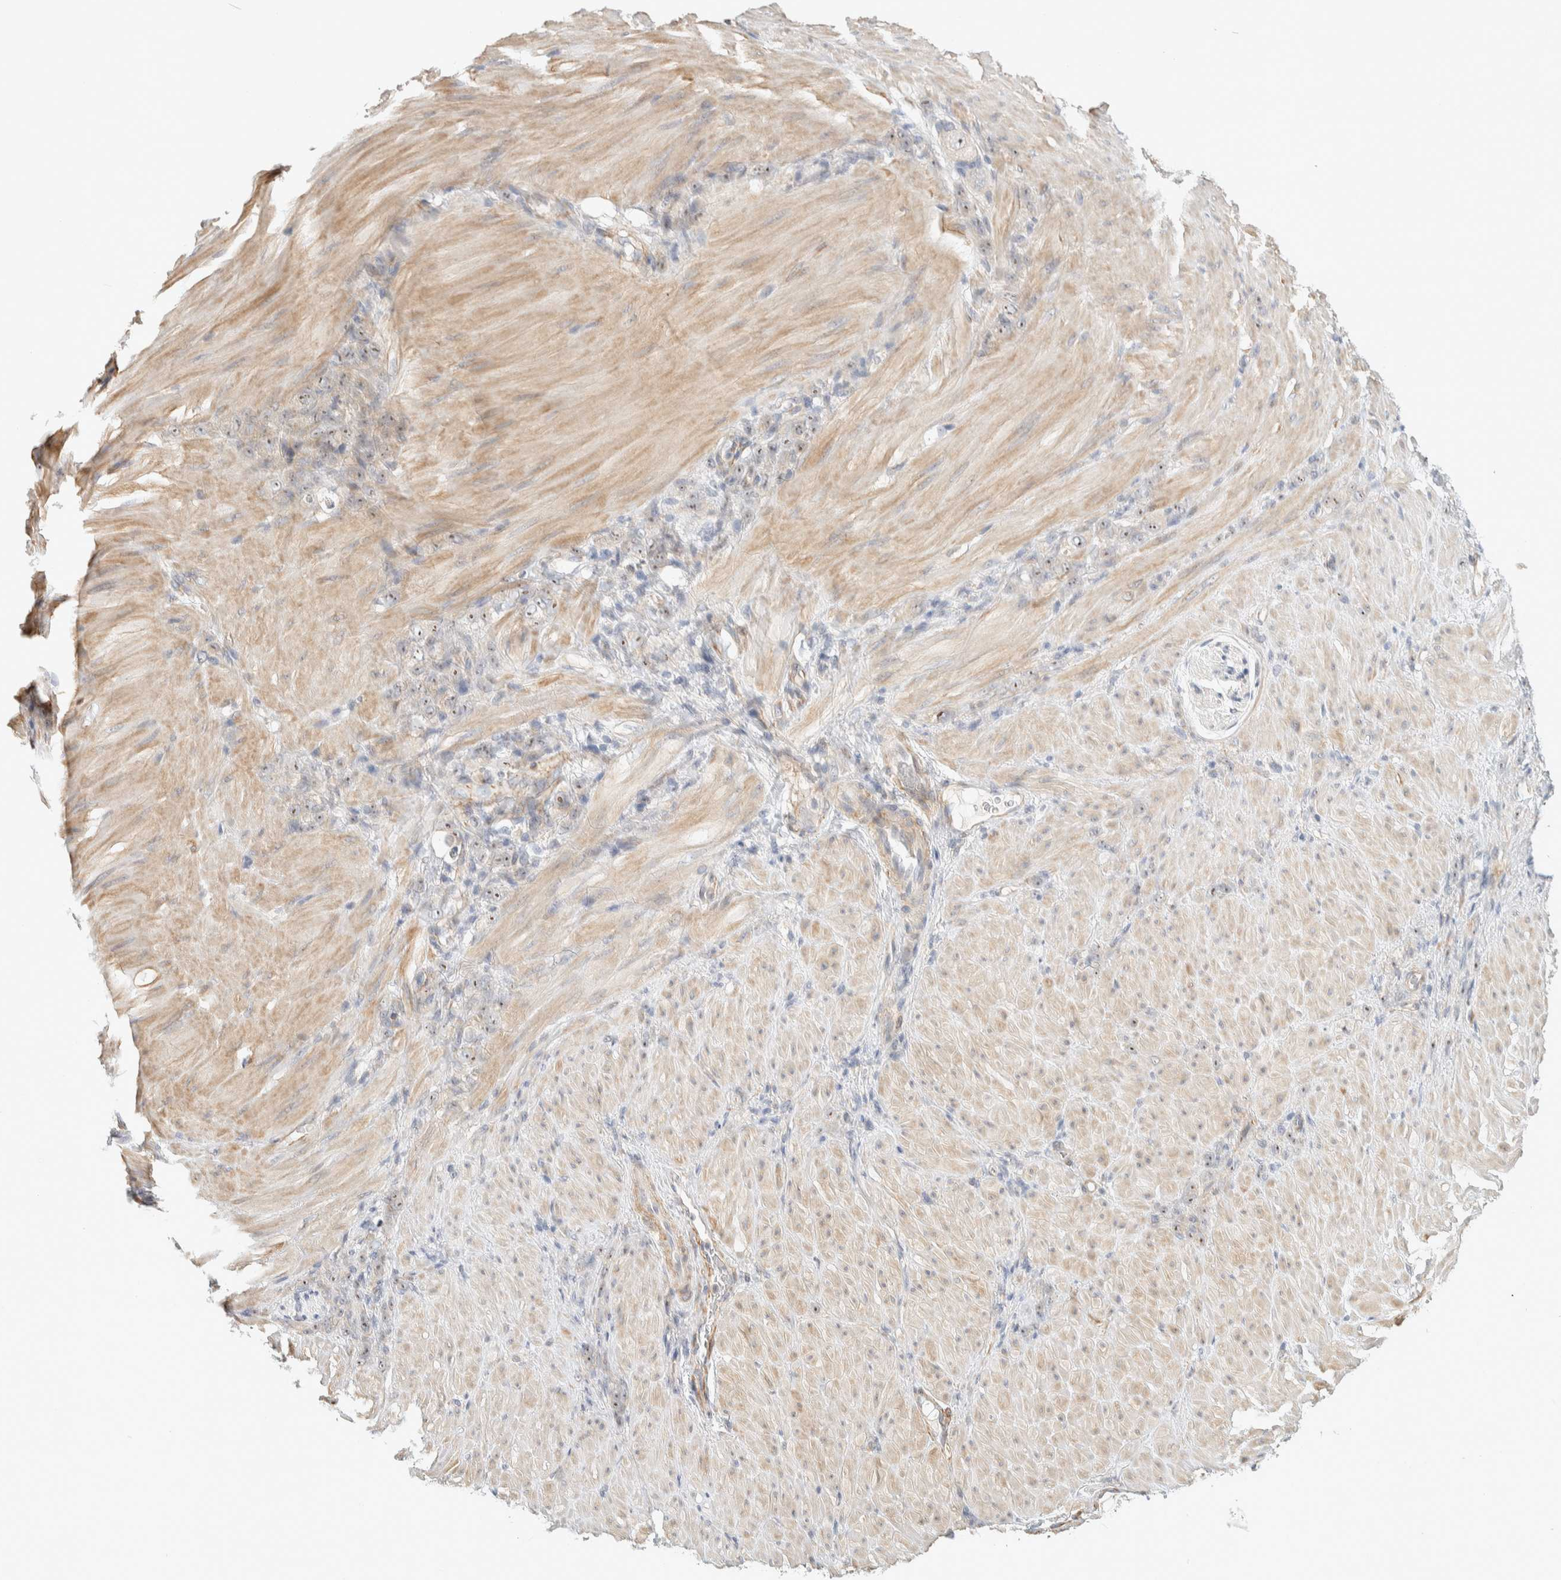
{"staining": {"intensity": "weak", "quantity": "<25%", "location": "nuclear"}, "tissue": "stomach cancer", "cell_type": "Tumor cells", "image_type": "cancer", "snomed": [{"axis": "morphology", "description": "Normal tissue, NOS"}, {"axis": "morphology", "description": "Adenocarcinoma, NOS"}, {"axis": "topography", "description": "Stomach"}], "caption": "Immunohistochemical staining of stomach cancer (adenocarcinoma) exhibits no significant expression in tumor cells. The staining is performed using DAB (3,3'-diaminobenzidine) brown chromogen with nuclei counter-stained in using hematoxylin.", "gene": "KLHL40", "patient": {"sex": "male", "age": 82}}